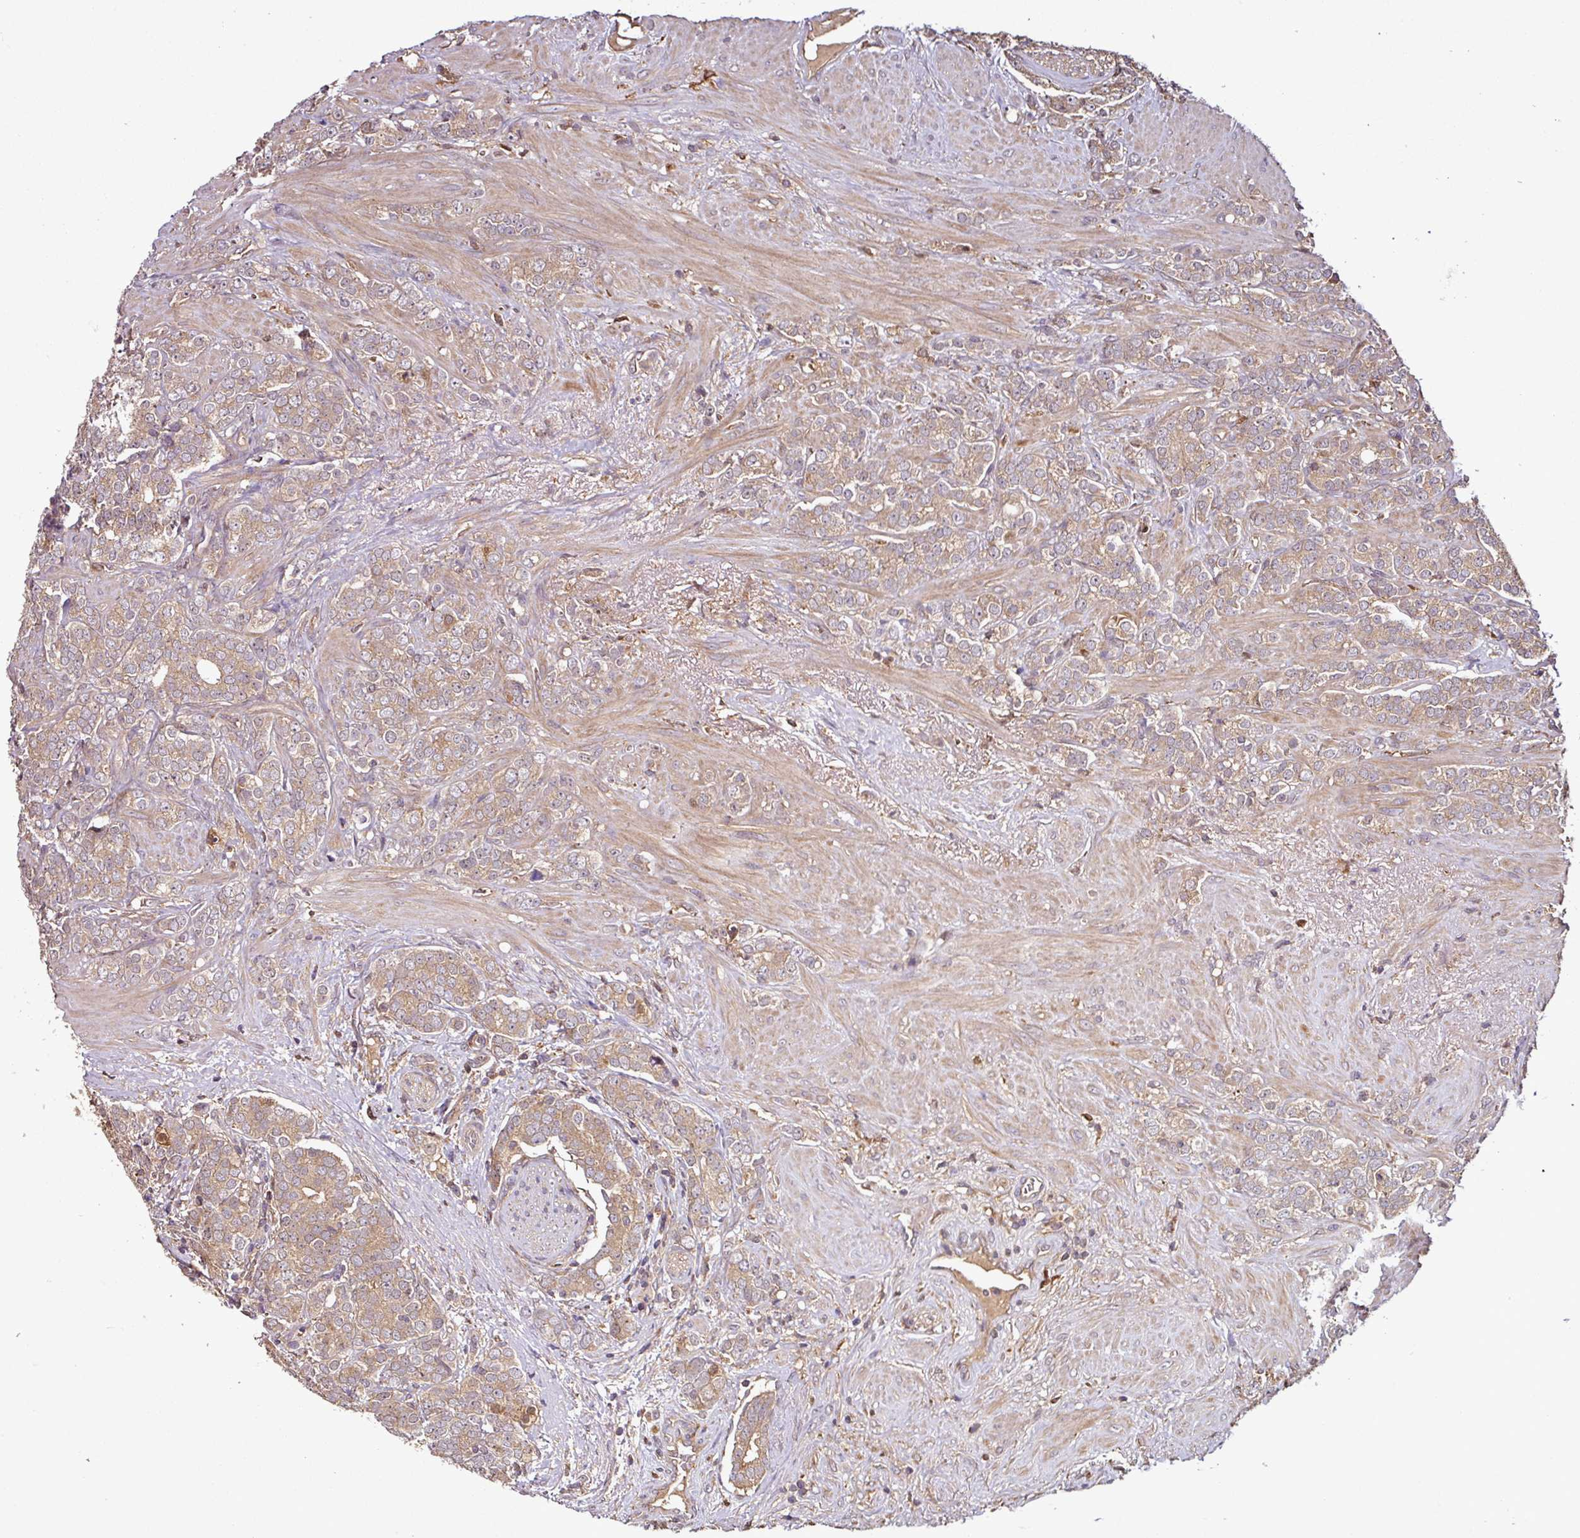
{"staining": {"intensity": "moderate", "quantity": ">75%", "location": "cytoplasmic/membranous"}, "tissue": "prostate cancer", "cell_type": "Tumor cells", "image_type": "cancer", "snomed": [{"axis": "morphology", "description": "Adenocarcinoma, High grade"}, {"axis": "topography", "description": "Prostate"}], "caption": "An IHC histopathology image of neoplastic tissue is shown. Protein staining in brown labels moderate cytoplasmic/membranous positivity in prostate cancer (high-grade adenocarcinoma) within tumor cells.", "gene": "GNPDA1", "patient": {"sex": "male", "age": 64}}